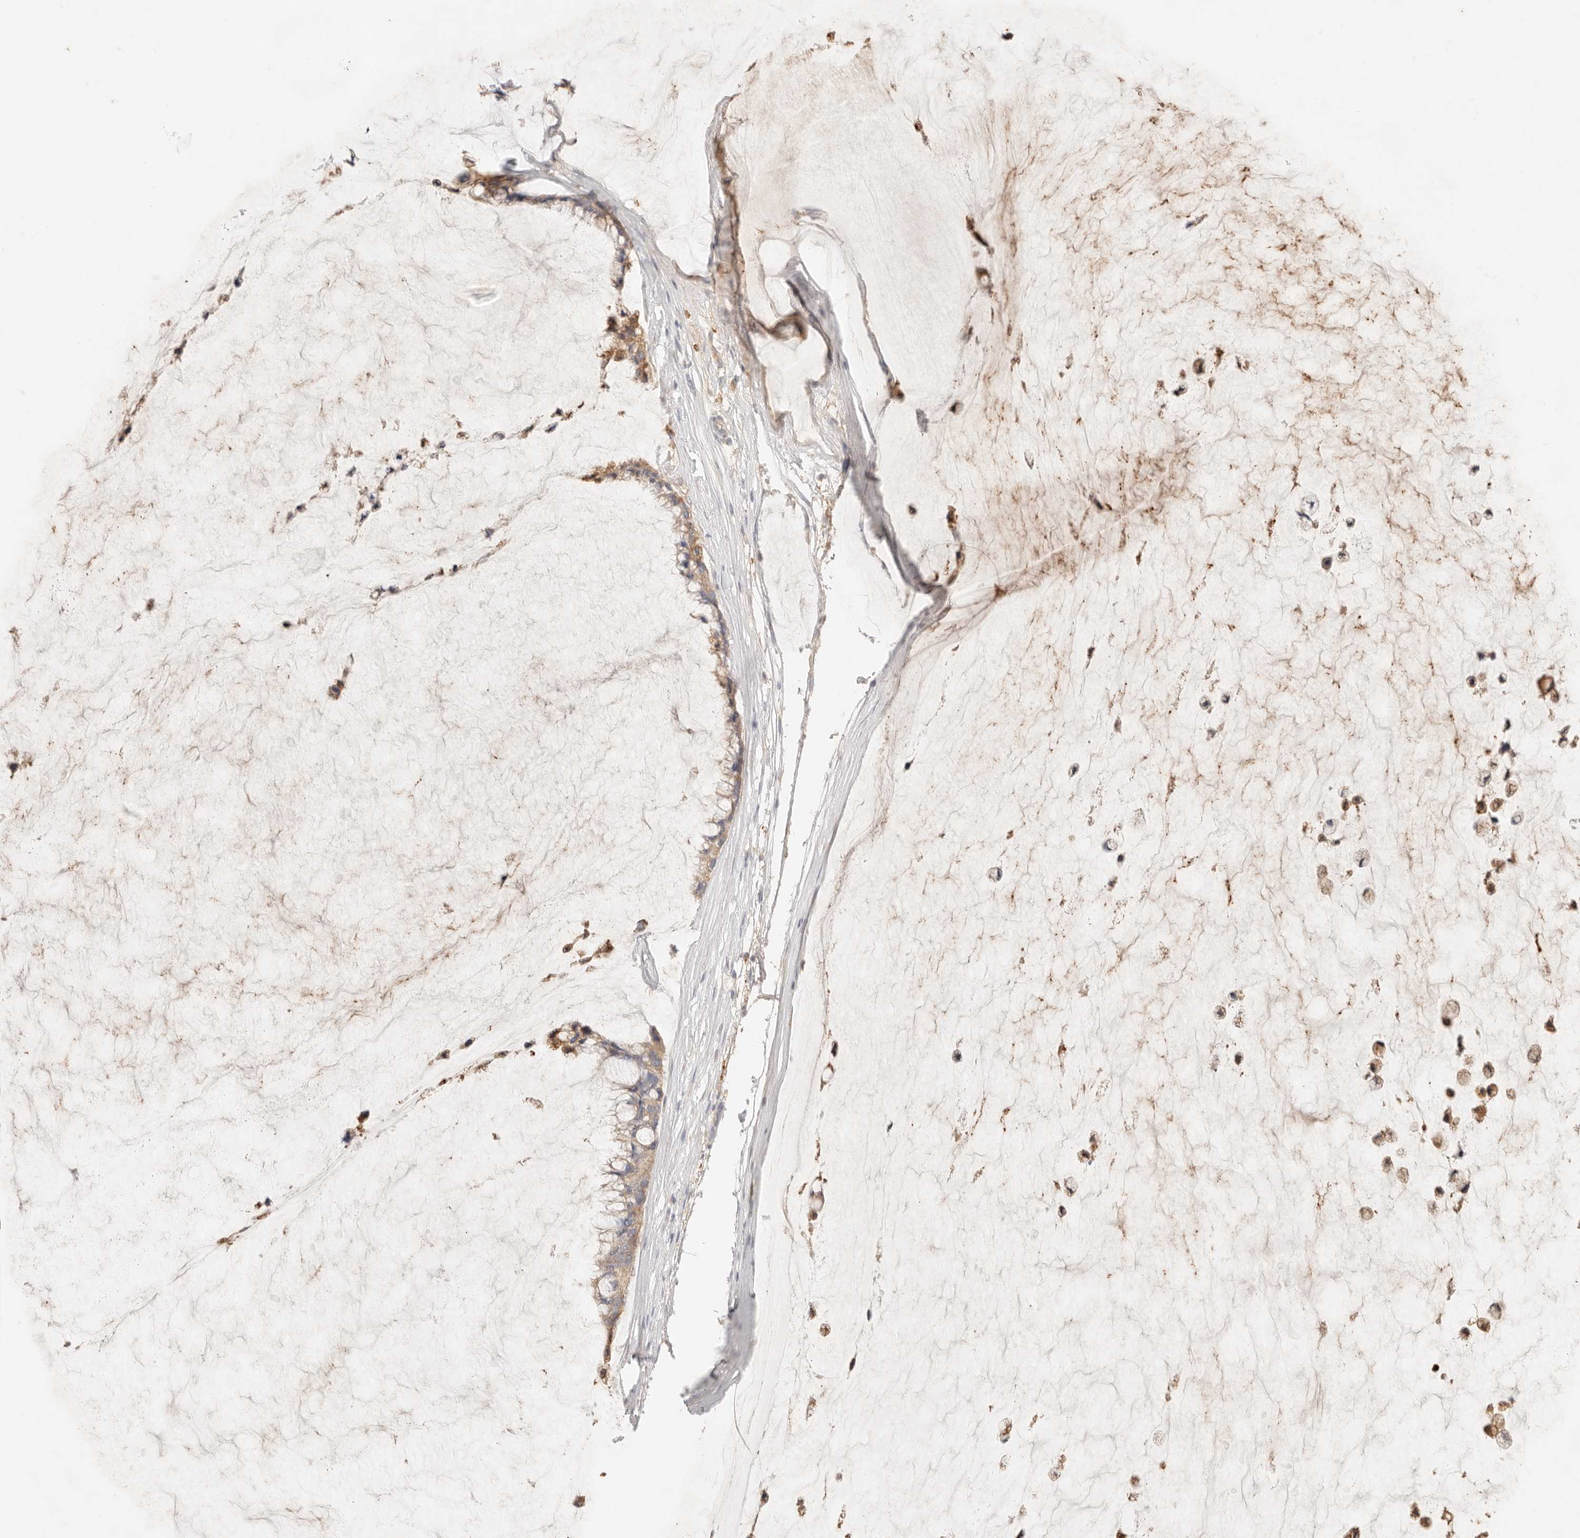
{"staining": {"intensity": "weak", "quantity": ">75%", "location": "cytoplasmic/membranous"}, "tissue": "ovarian cancer", "cell_type": "Tumor cells", "image_type": "cancer", "snomed": [{"axis": "morphology", "description": "Cystadenocarcinoma, mucinous, NOS"}, {"axis": "topography", "description": "Ovary"}], "caption": "IHC staining of ovarian mucinous cystadenocarcinoma, which reveals low levels of weak cytoplasmic/membranous positivity in approximately >75% of tumor cells indicating weak cytoplasmic/membranous protein staining. The staining was performed using DAB (brown) for protein detection and nuclei were counterstained in hematoxylin (blue).", "gene": "HK2", "patient": {"sex": "female", "age": 39}}